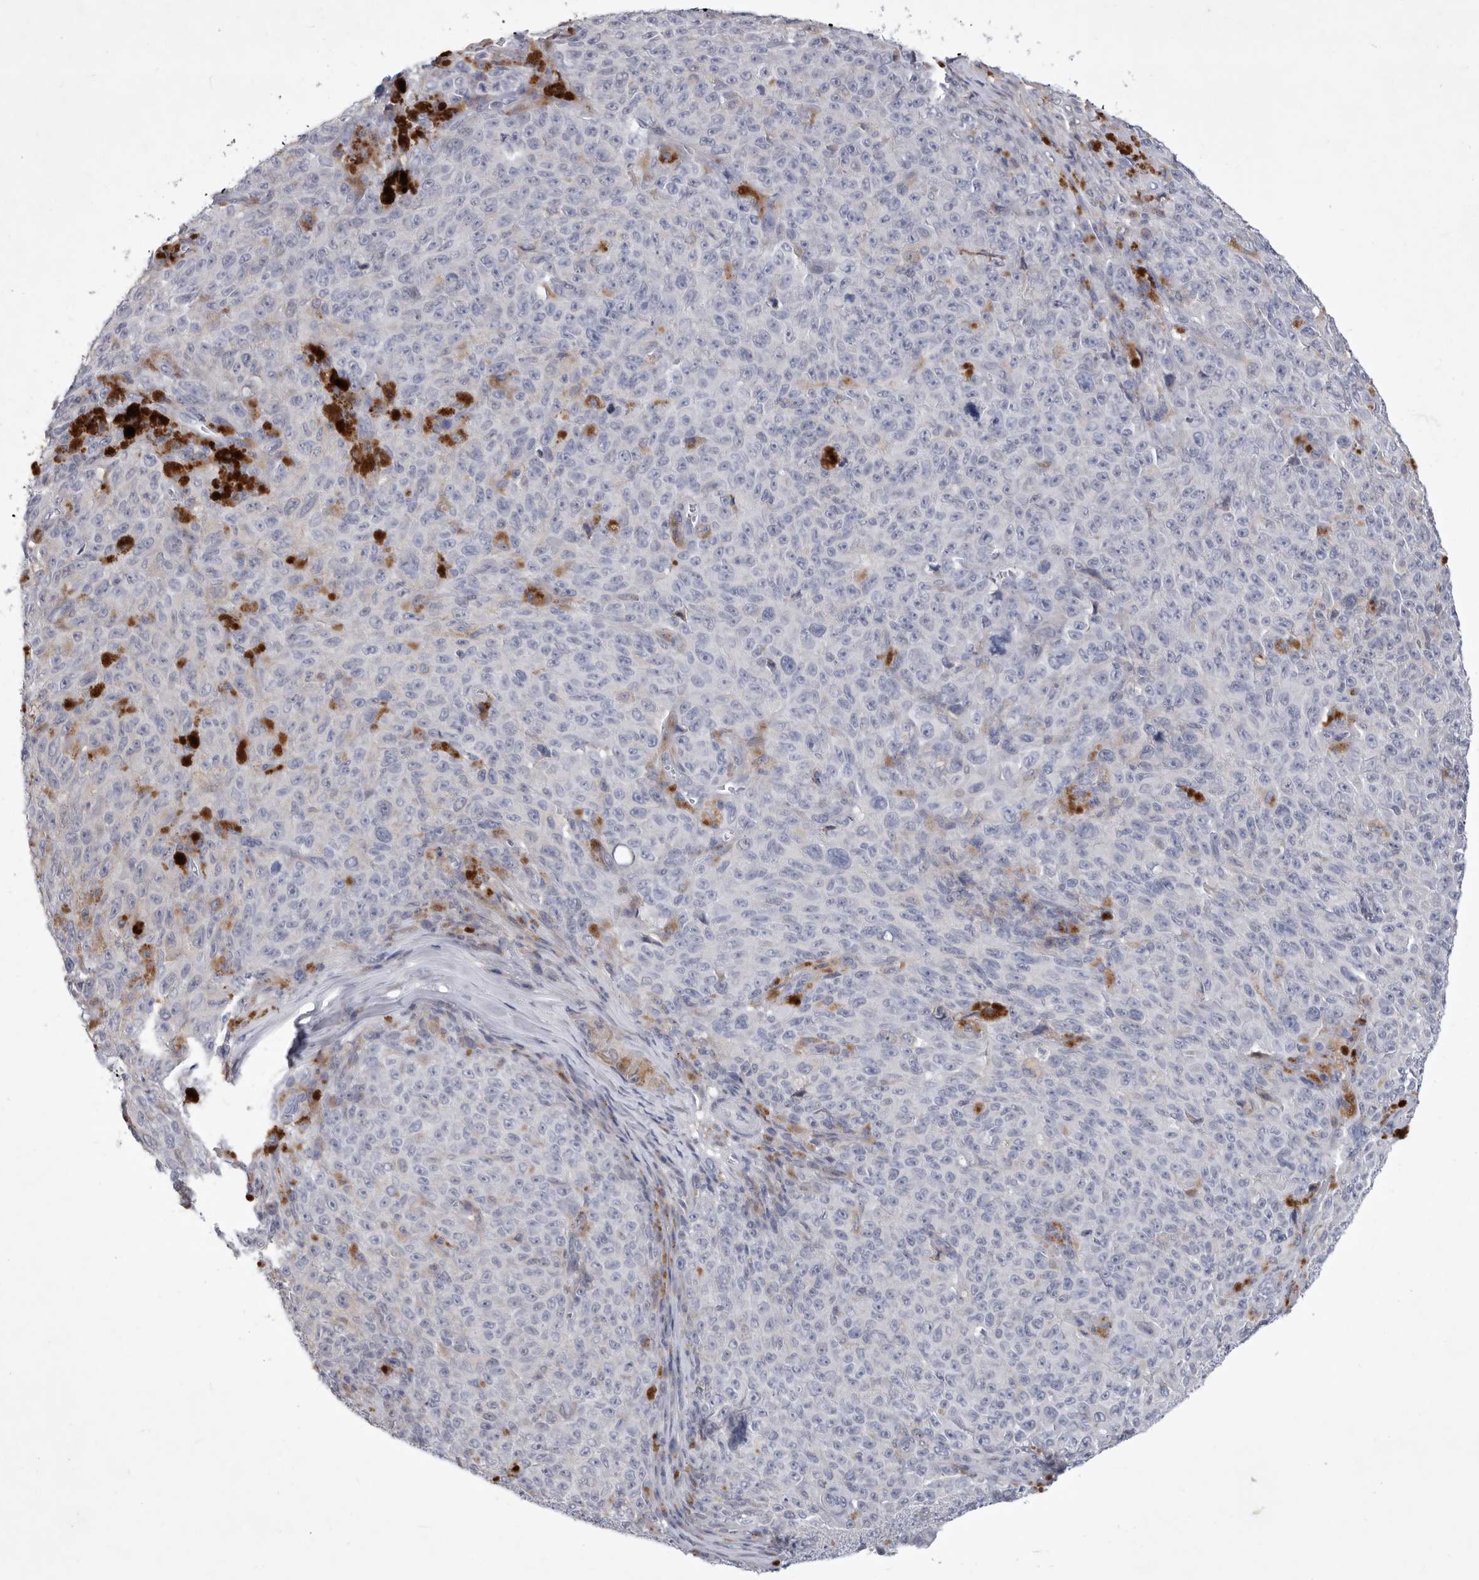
{"staining": {"intensity": "negative", "quantity": "none", "location": "none"}, "tissue": "melanoma", "cell_type": "Tumor cells", "image_type": "cancer", "snomed": [{"axis": "morphology", "description": "Malignant melanoma, NOS"}, {"axis": "topography", "description": "Skin"}], "caption": "Immunohistochemical staining of human melanoma displays no significant positivity in tumor cells. (Brightfield microscopy of DAB (3,3'-diaminobenzidine) immunohistochemistry at high magnification).", "gene": "SIGLEC10", "patient": {"sex": "female", "age": 82}}